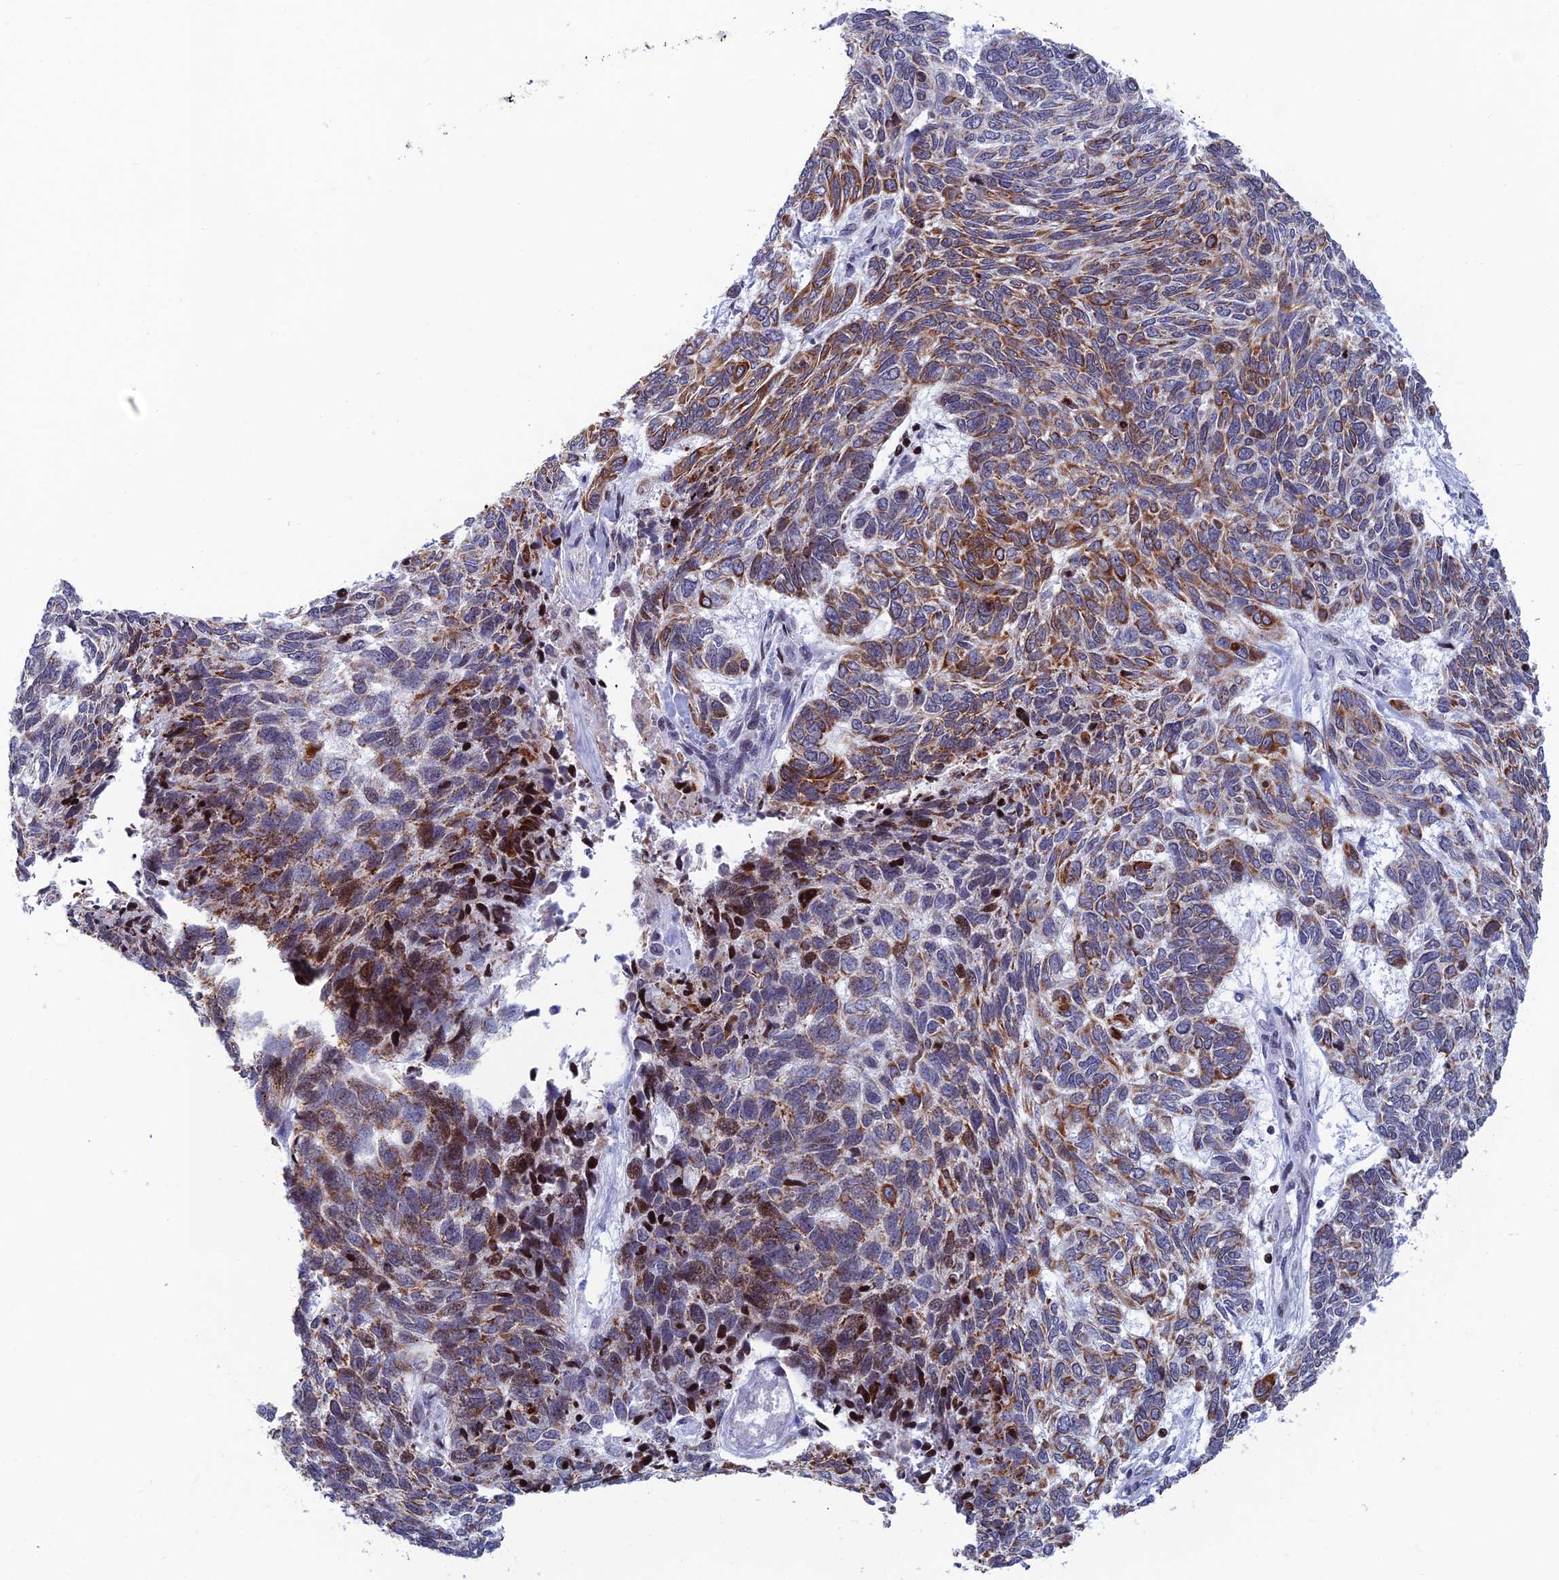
{"staining": {"intensity": "moderate", "quantity": "25%-75%", "location": "cytoplasmic/membranous,nuclear"}, "tissue": "skin cancer", "cell_type": "Tumor cells", "image_type": "cancer", "snomed": [{"axis": "morphology", "description": "Basal cell carcinoma"}, {"axis": "topography", "description": "Skin"}], "caption": "High-magnification brightfield microscopy of skin basal cell carcinoma stained with DAB (brown) and counterstained with hematoxylin (blue). tumor cells exhibit moderate cytoplasmic/membranous and nuclear positivity is present in approximately25%-75% of cells. (brown staining indicates protein expression, while blue staining denotes nuclei).", "gene": "AFF3", "patient": {"sex": "female", "age": 65}}